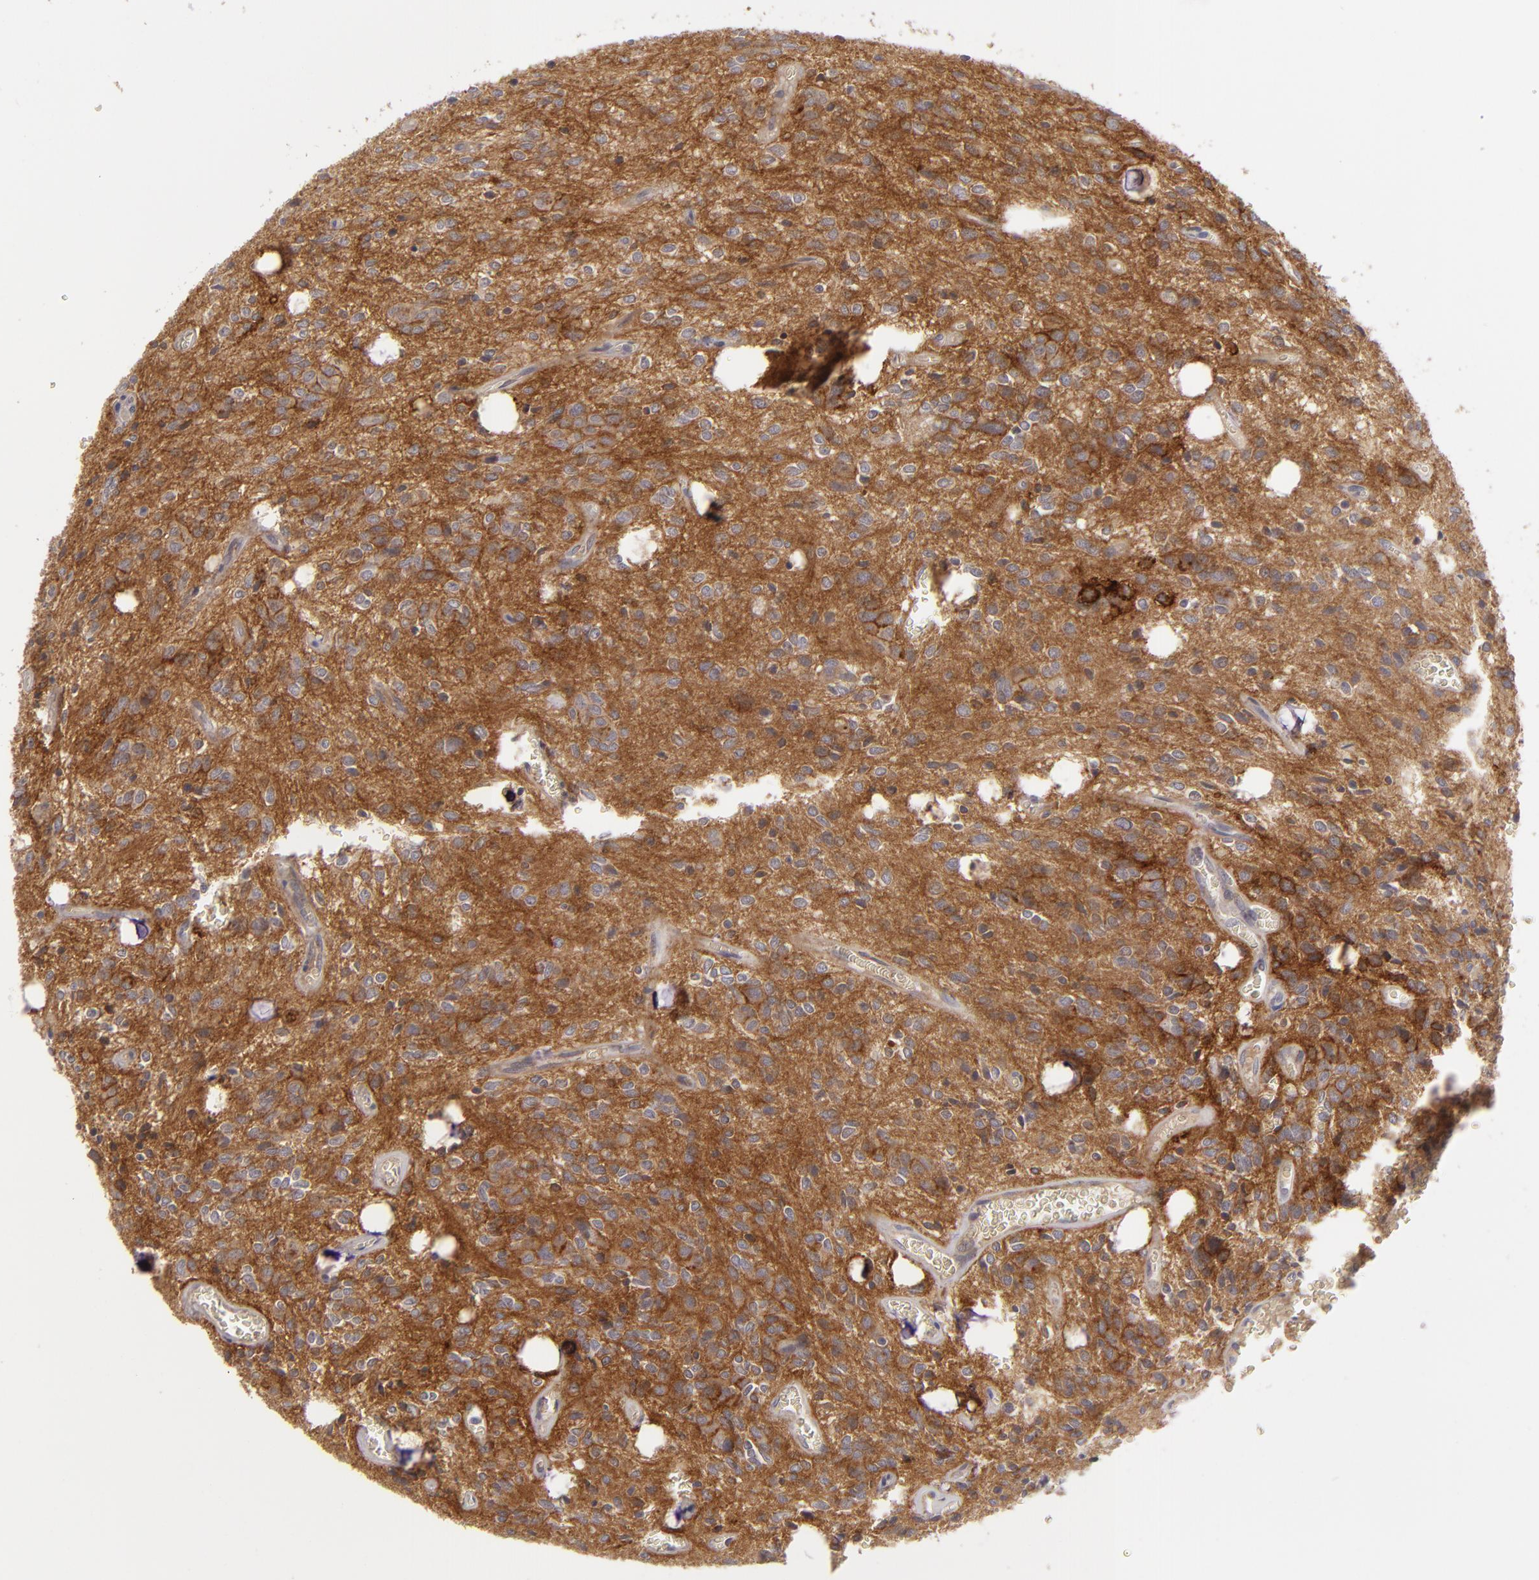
{"staining": {"intensity": "moderate", "quantity": "<25%", "location": "cytoplasmic/membranous"}, "tissue": "glioma", "cell_type": "Tumor cells", "image_type": "cancer", "snomed": [{"axis": "morphology", "description": "Glioma, malignant, Low grade"}, {"axis": "topography", "description": "Brain"}], "caption": "Protein staining of malignant low-grade glioma tissue exhibits moderate cytoplasmic/membranous expression in about <25% of tumor cells.", "gene": "ALCAM", "patient": {"sex": "female", "age": 15}}